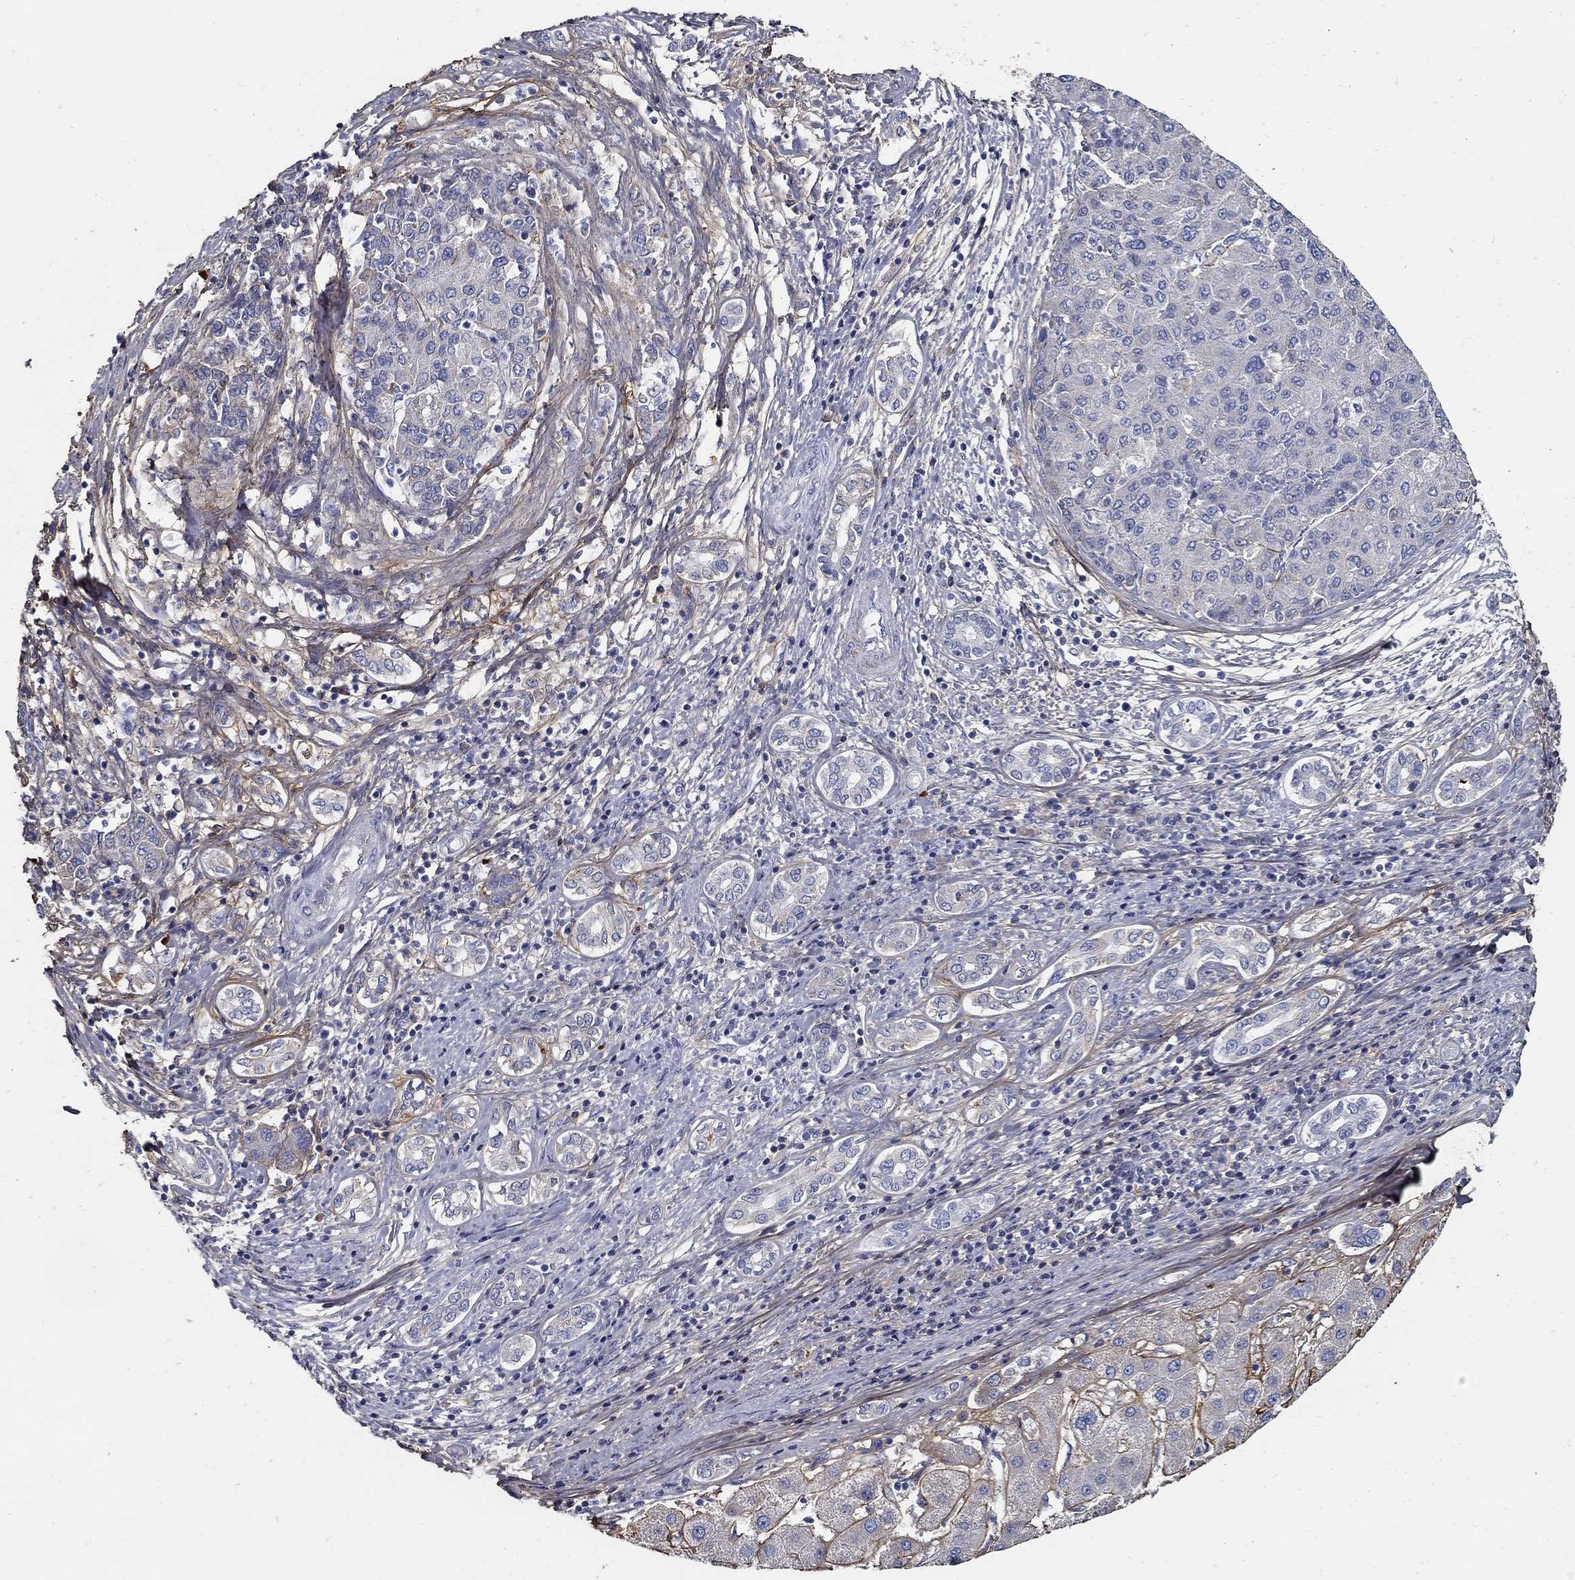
{"staining": {"intensity": "negative", "quantity": "none", "location": "none"}, "tissue": "liver cancer", "cell_type": "Tumor cells", "image_type": "cancer", "snomed": [{"axis": "morphology", "description": "Carcinoma, Hepatocellular, NOS"}, {"axis": "topography", "description": "Liver"}], "caption": "Tumor cells are negative for brown protein staining in hepatocellular carcinoma (liver).", "gene": "TGFBI", "patient": {"sex": "male", "age": 65}}